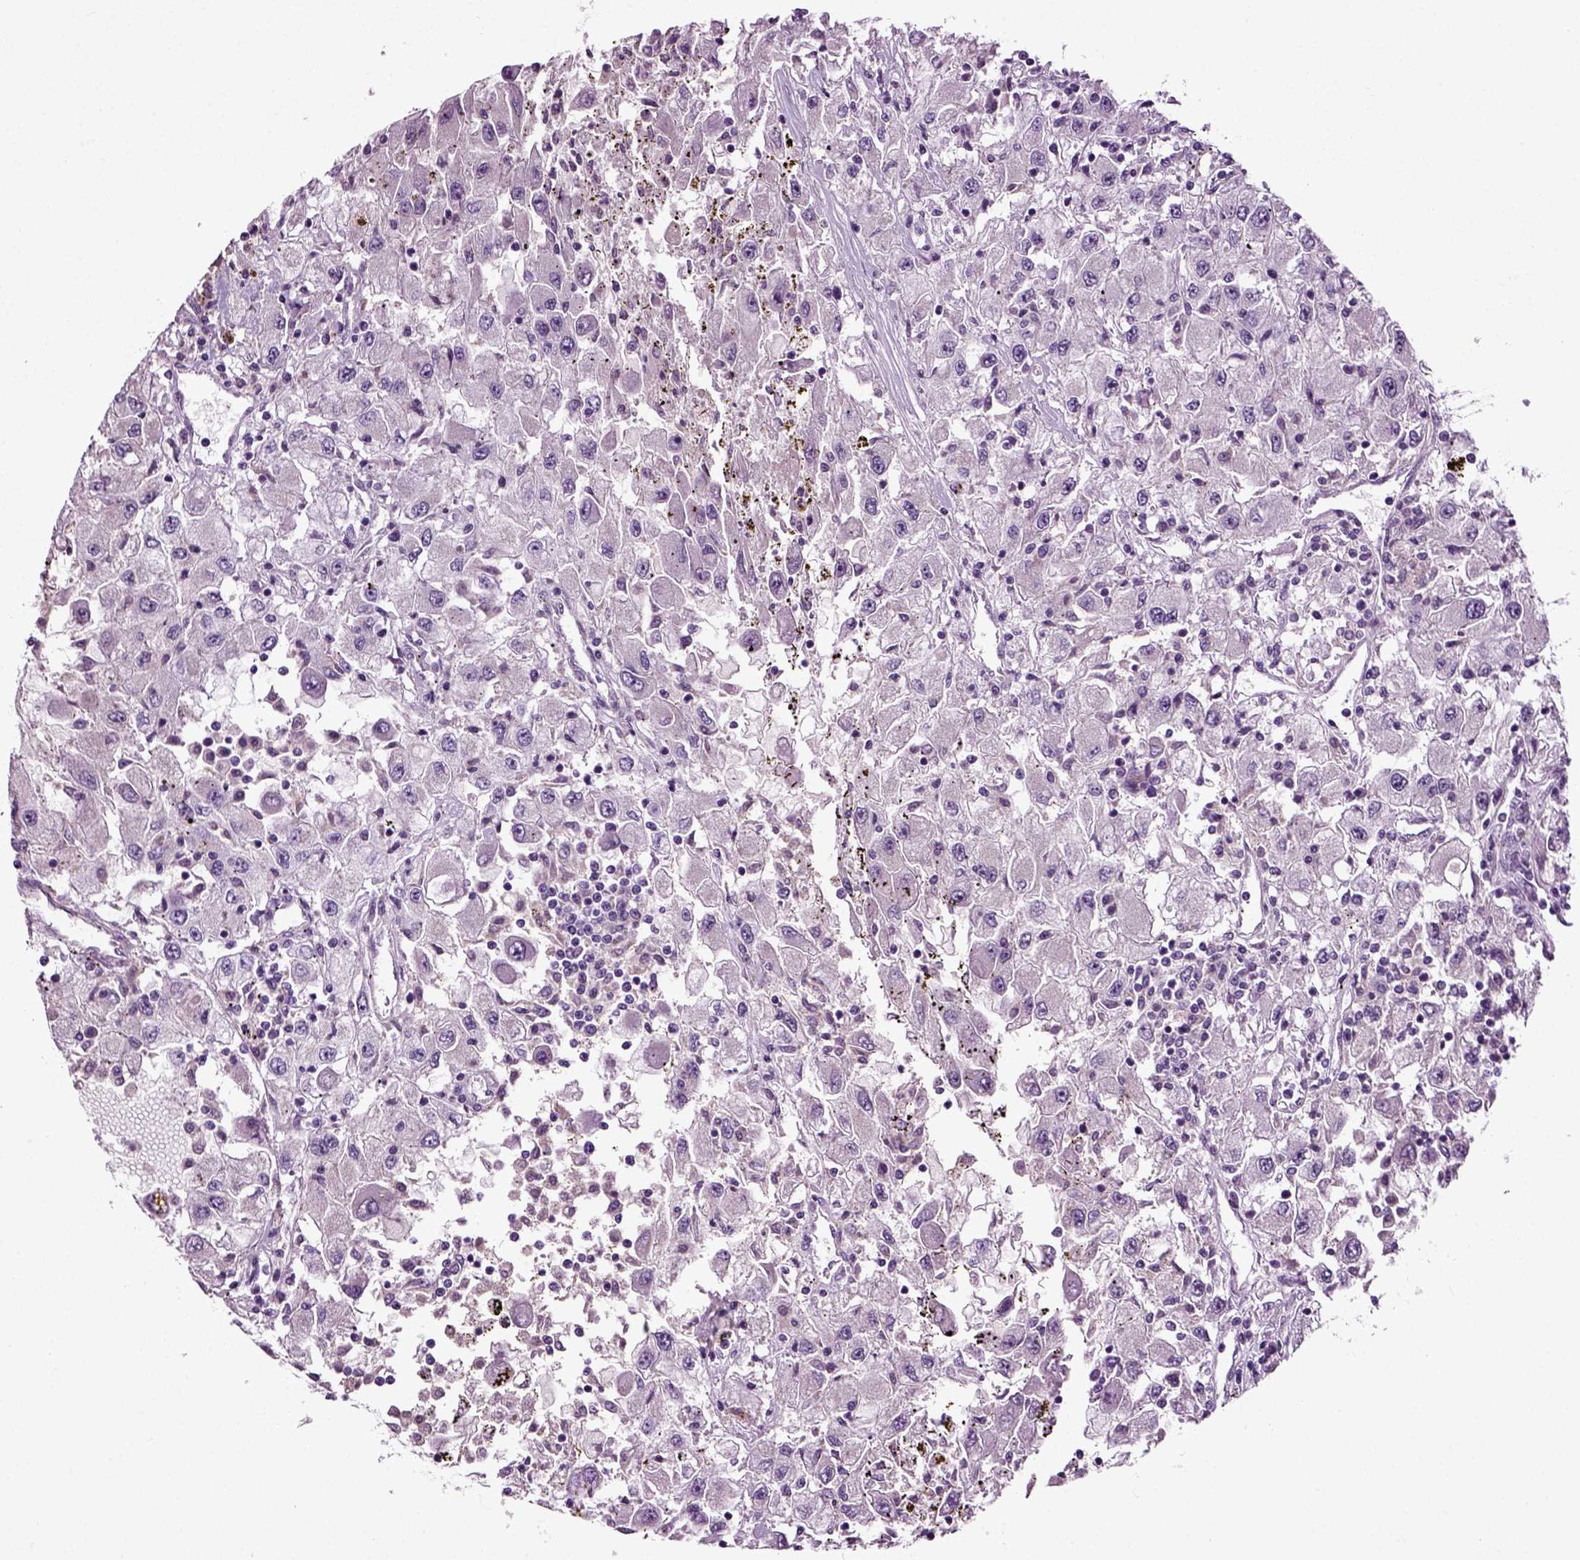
{"staining": {"intensity": "negative", "quantity": "none", "location": "none"}, "tissue": "renal cancer", "cell_type": "Tumor cells", "image_type": "cancer", "snomed": [{"axis": "morphology", "description": "Adenocarcinoma, NOS"}, {"axis": "topography", "description": "Kidney"}], "caption": "An image of renal adenocarcinoma stained for a protein demonstrates no brown staining in tumor cells.", "gene": "SPATA17", "patient": {"sex": "female", "age": 67}}